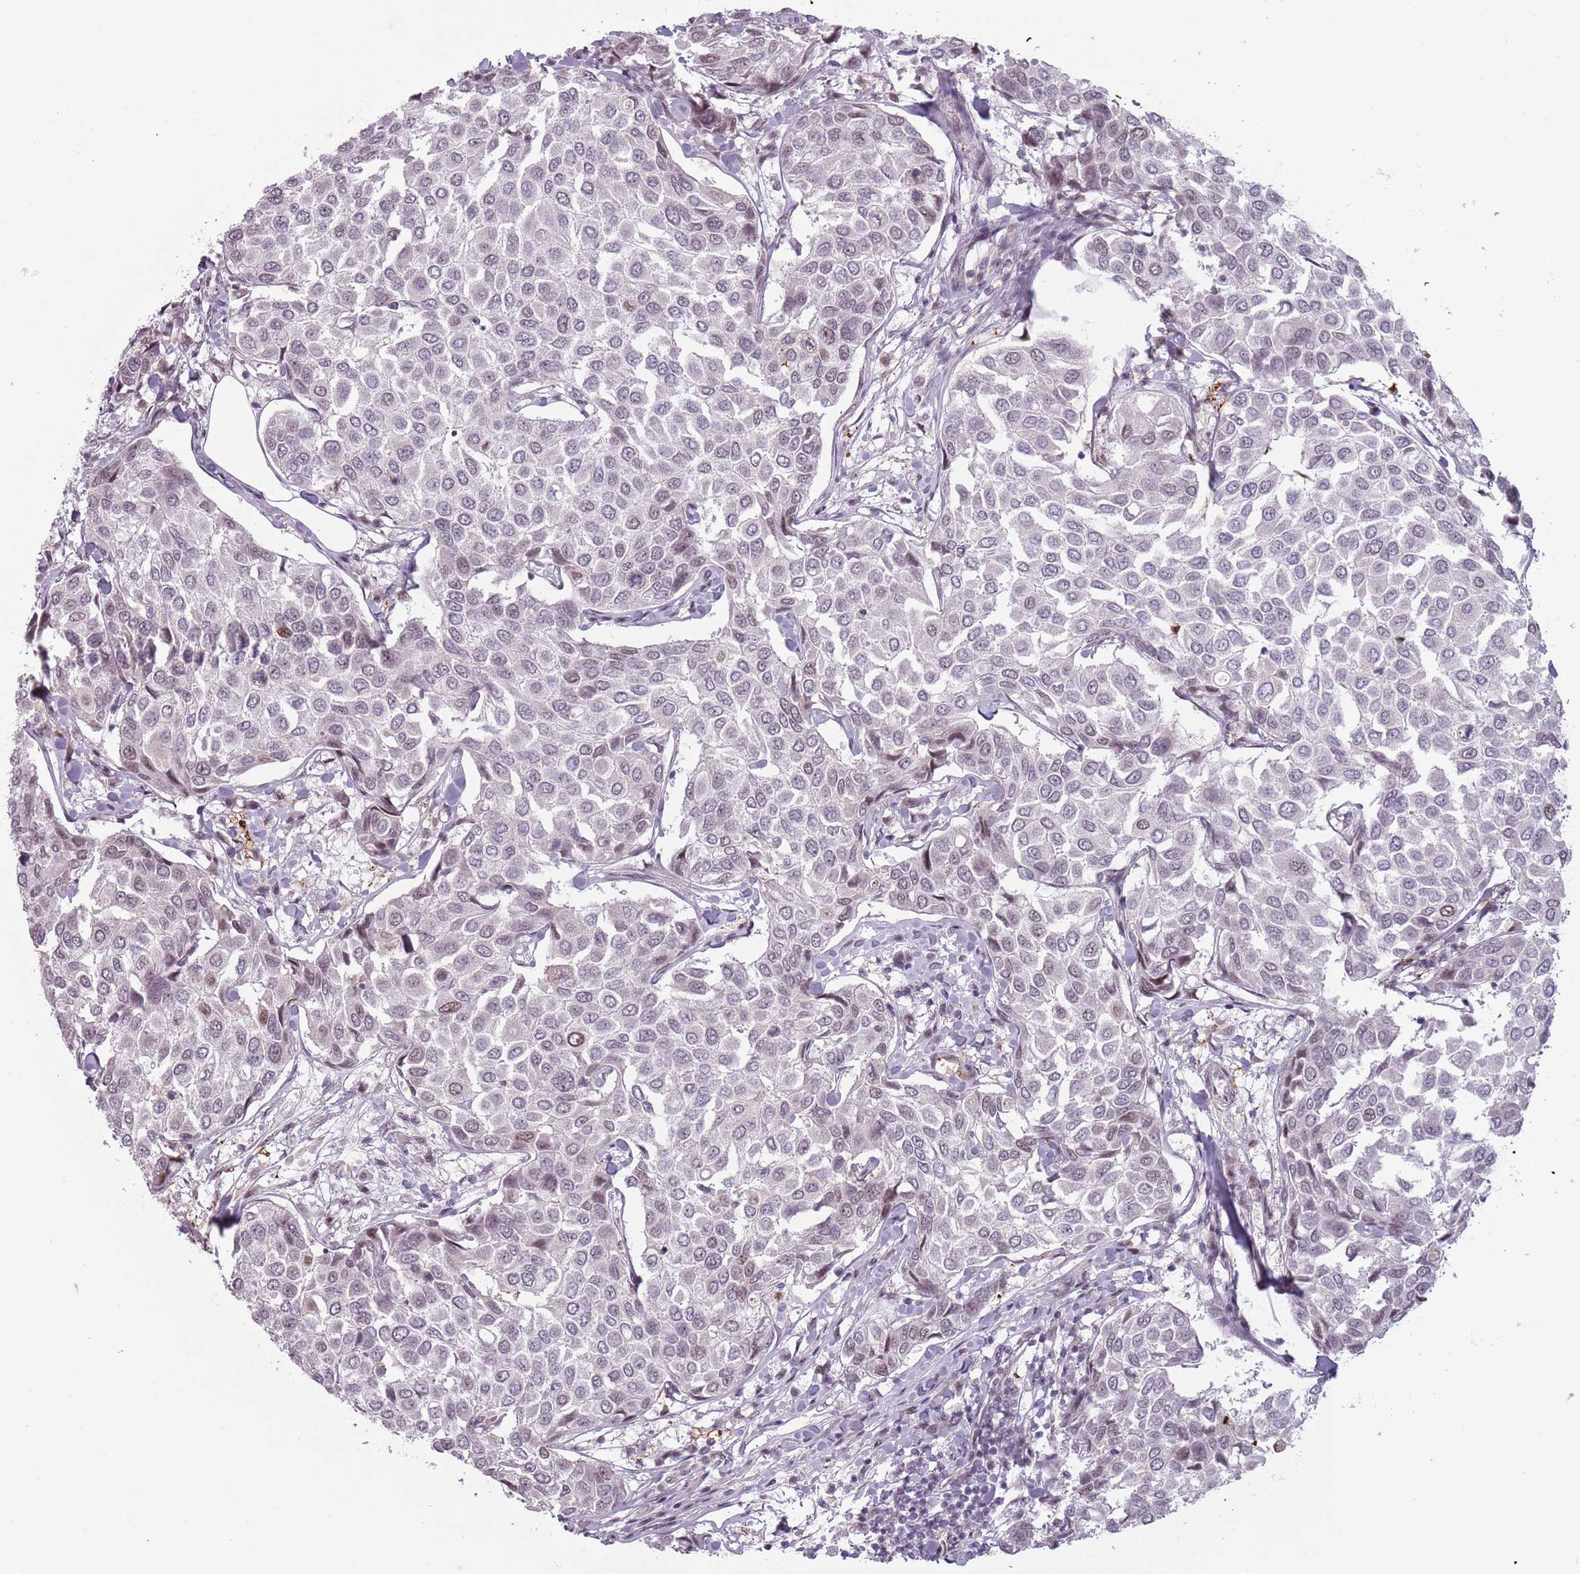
{"staining": {"intensity": "weak", "quantity": "<25%", "location": "nuclear"}, "tissue": "breast cancer", "cell_type": "Tumor cells", "image_type": "cancer", "snomed": [{"axis": "morphology", "description": "Duct carcinoma"}, {"axis": "topography", "description": "Breast"}], "caption": "Immunohistochemical staining of breast cancer reveals no significant staining in tumor cells.", "gene": "REXO4", "patient": {"sex": "female", "age": 55}}